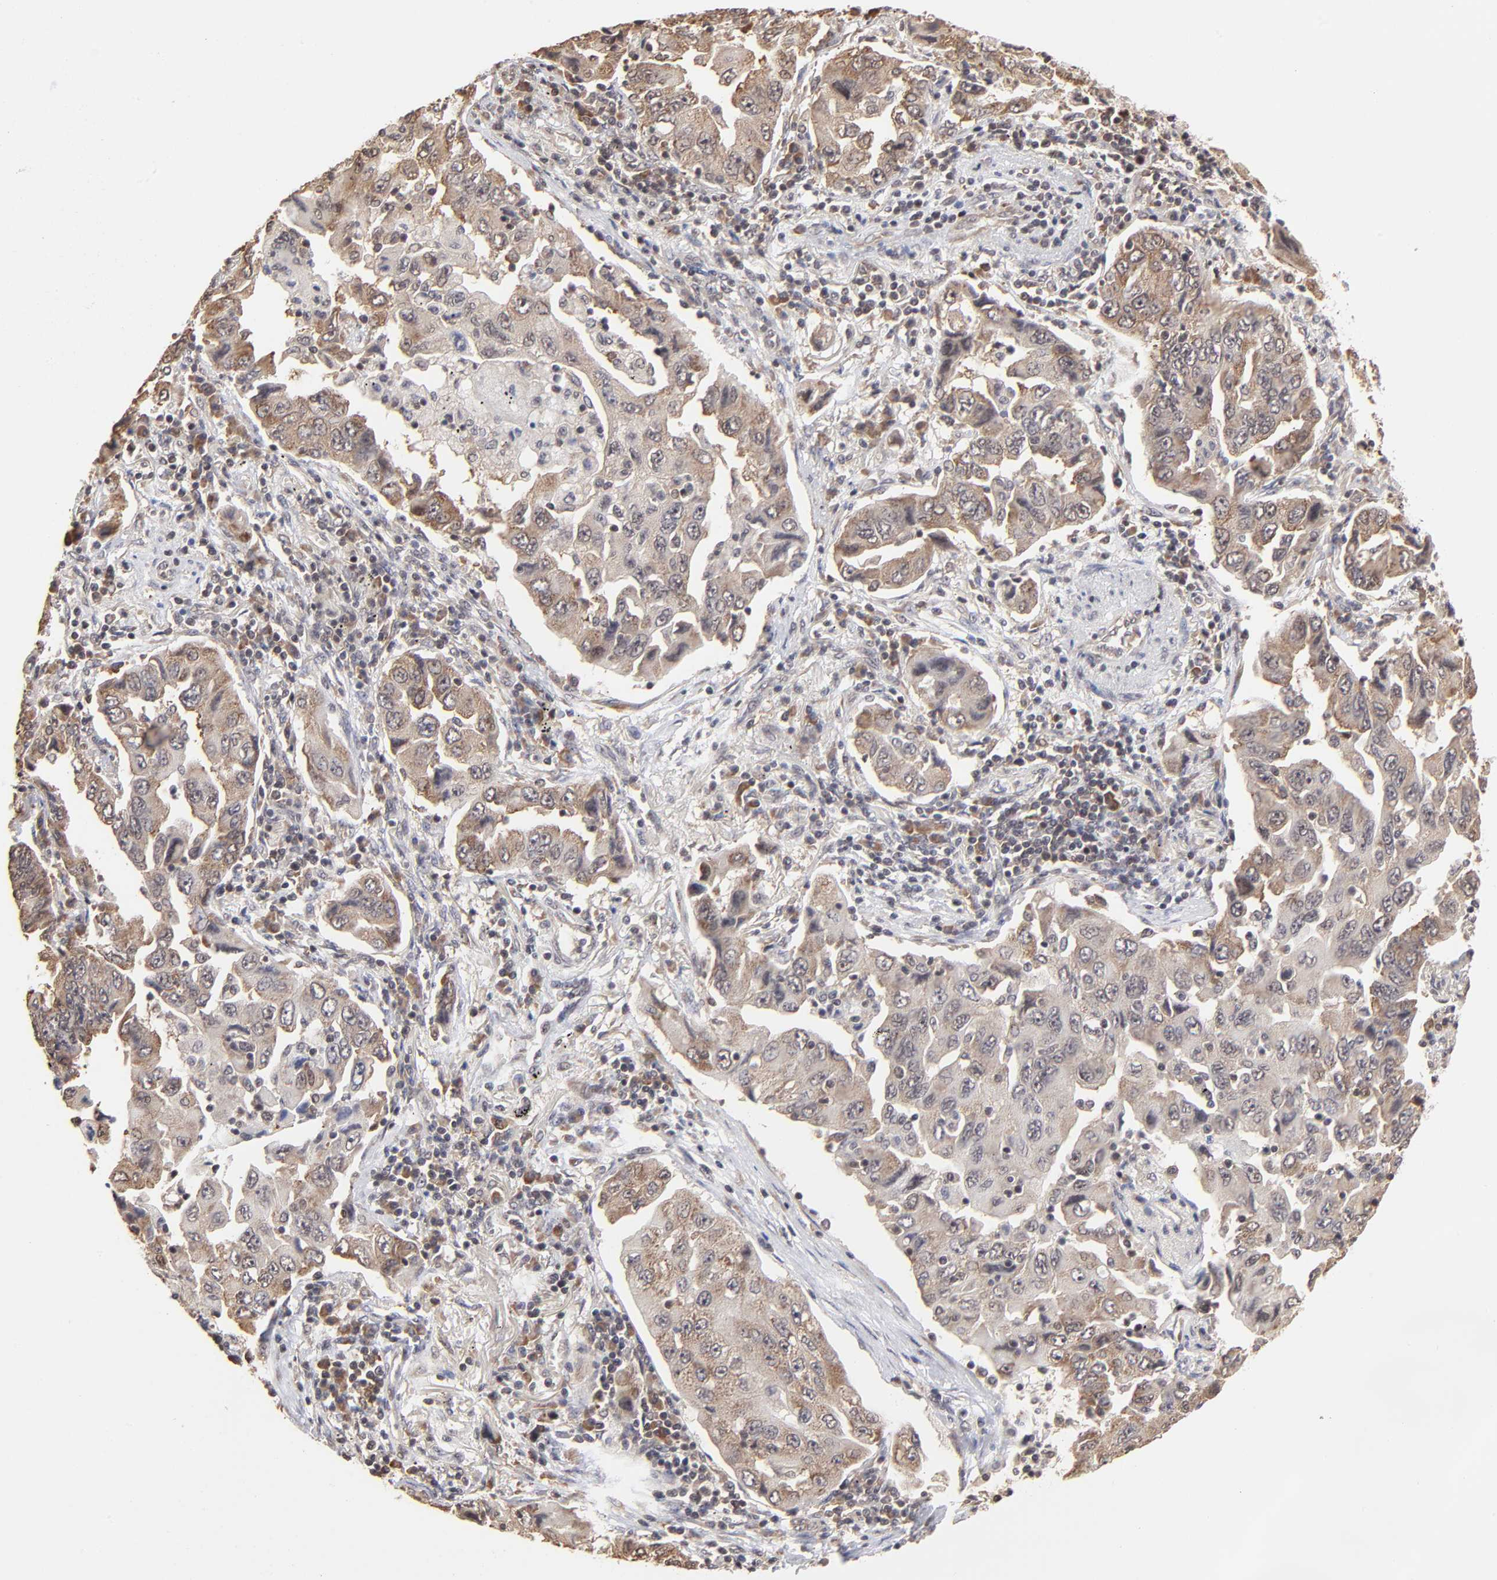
{"staining": {"intensity": "weak", "quantity": ">75%", "location": "cytoplasmic/membranous"}, "tissue": "lung cancer", "cell_type": "Tumor cells", "image_type": "cancer", "snomed": [{"axis": "morphology", "description": "Adenocarcinoma, NOS"}, {"axis": "topography", "description": "Lung"}], "caption": "A brown stain shows weak cytoplasmic/membranous expression of a protein in human lung adenocarcinoma tumor cells.", "gene": "BRPF1", "patient": {"sex": "female", "age": 65}}